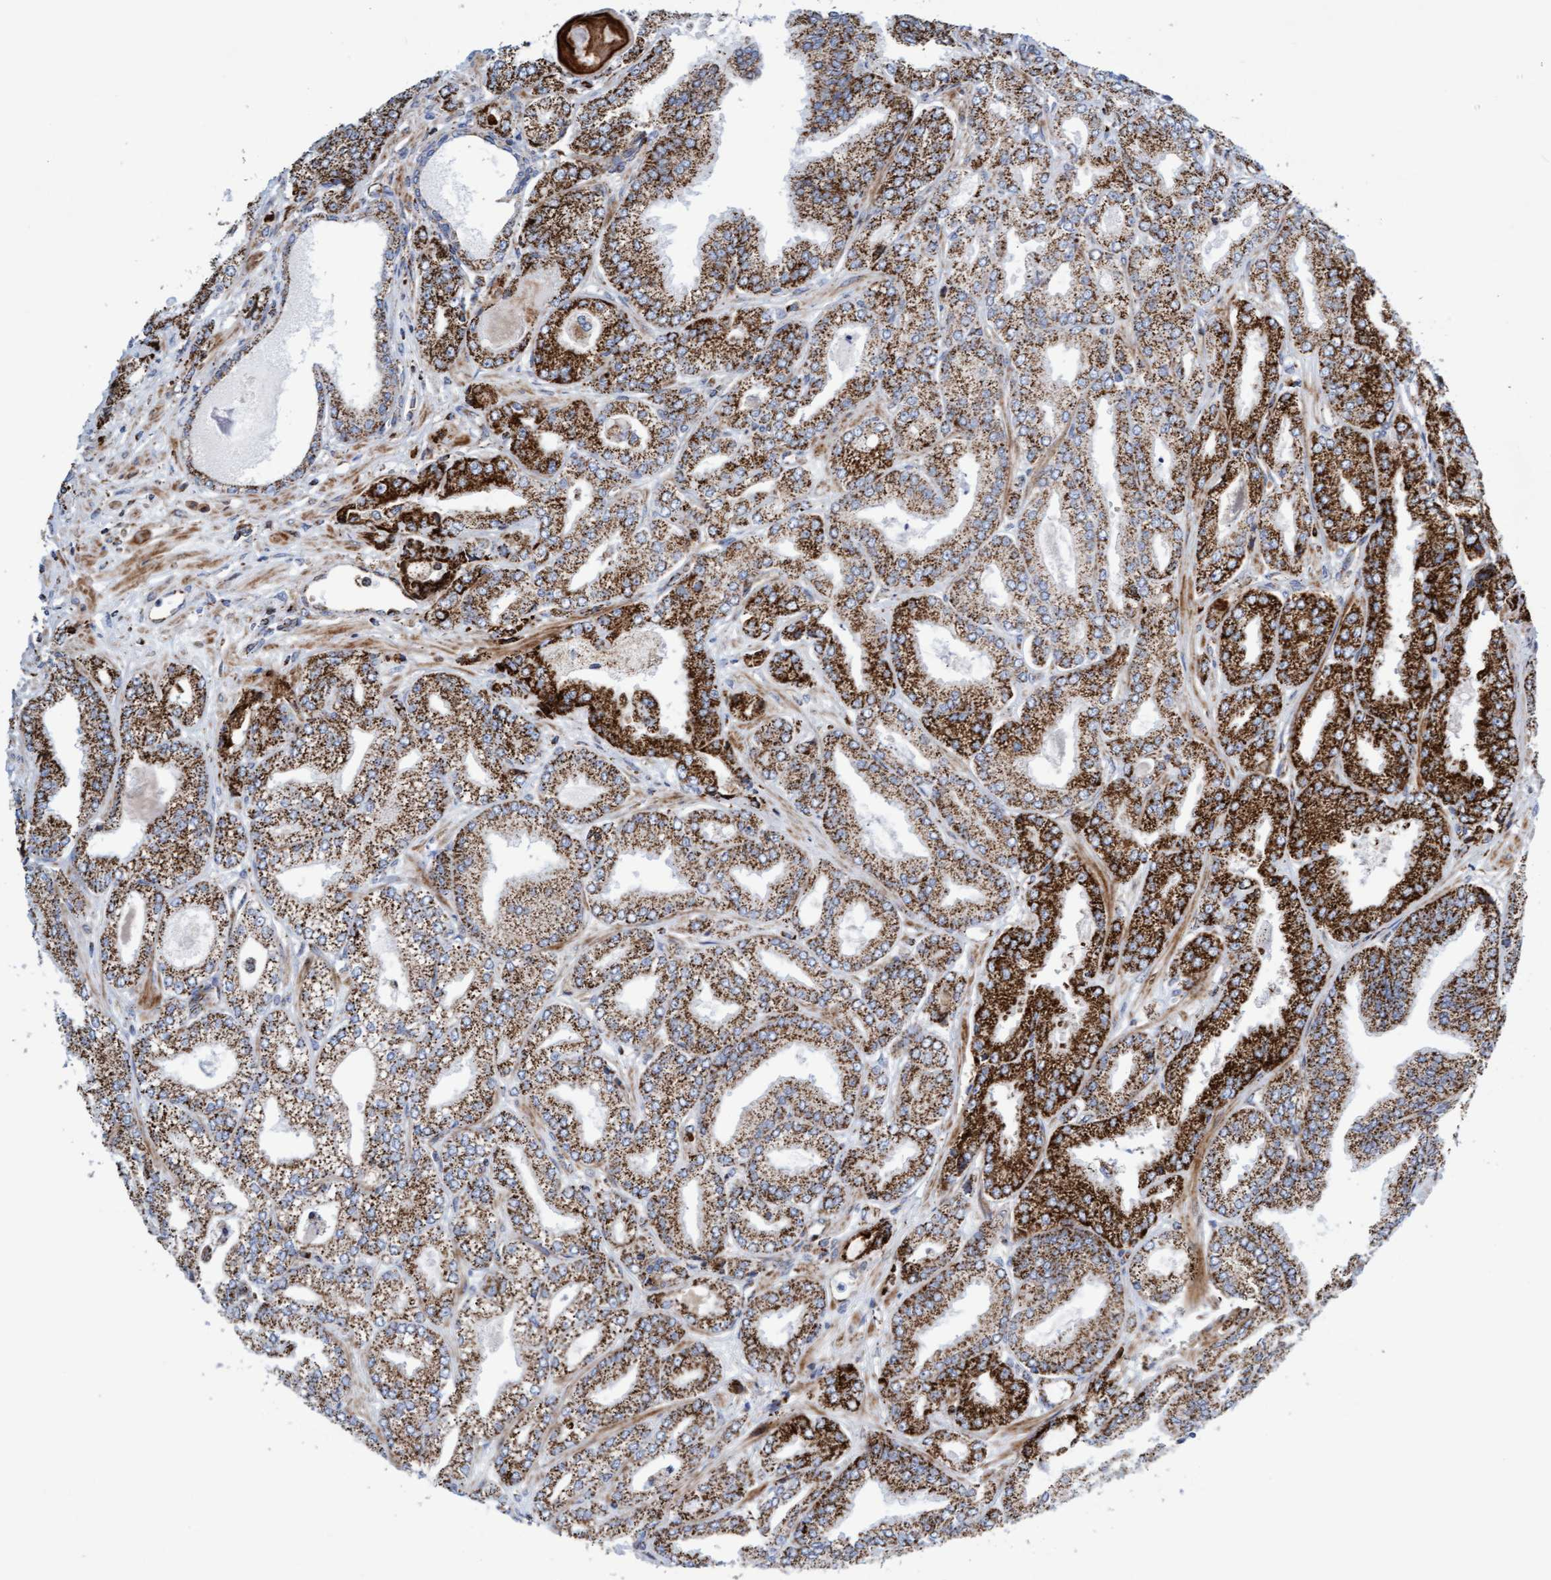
{"staining": {"intensity": "strong", "quantity": "25%-75%", "location": "cytoplasmic/membranous"}, "tissue": "prostate cancer", "cell_type": "Tumor cells", "image_type": "cancer", "snomed": [{"axis": "morphology", "description": "Adenocarcinoma, Low grade"}, {"axis": "topography", "description": "Prostate"}], "caption": "A photomicrograph of human low-grade adenocarcinoma (prostate) stained for a protein reveals strong cytoplasmic/membranous brown staining in tumor cells.", "gene": "GGTA1", "patient": {"sex": "male", "age": 52}}